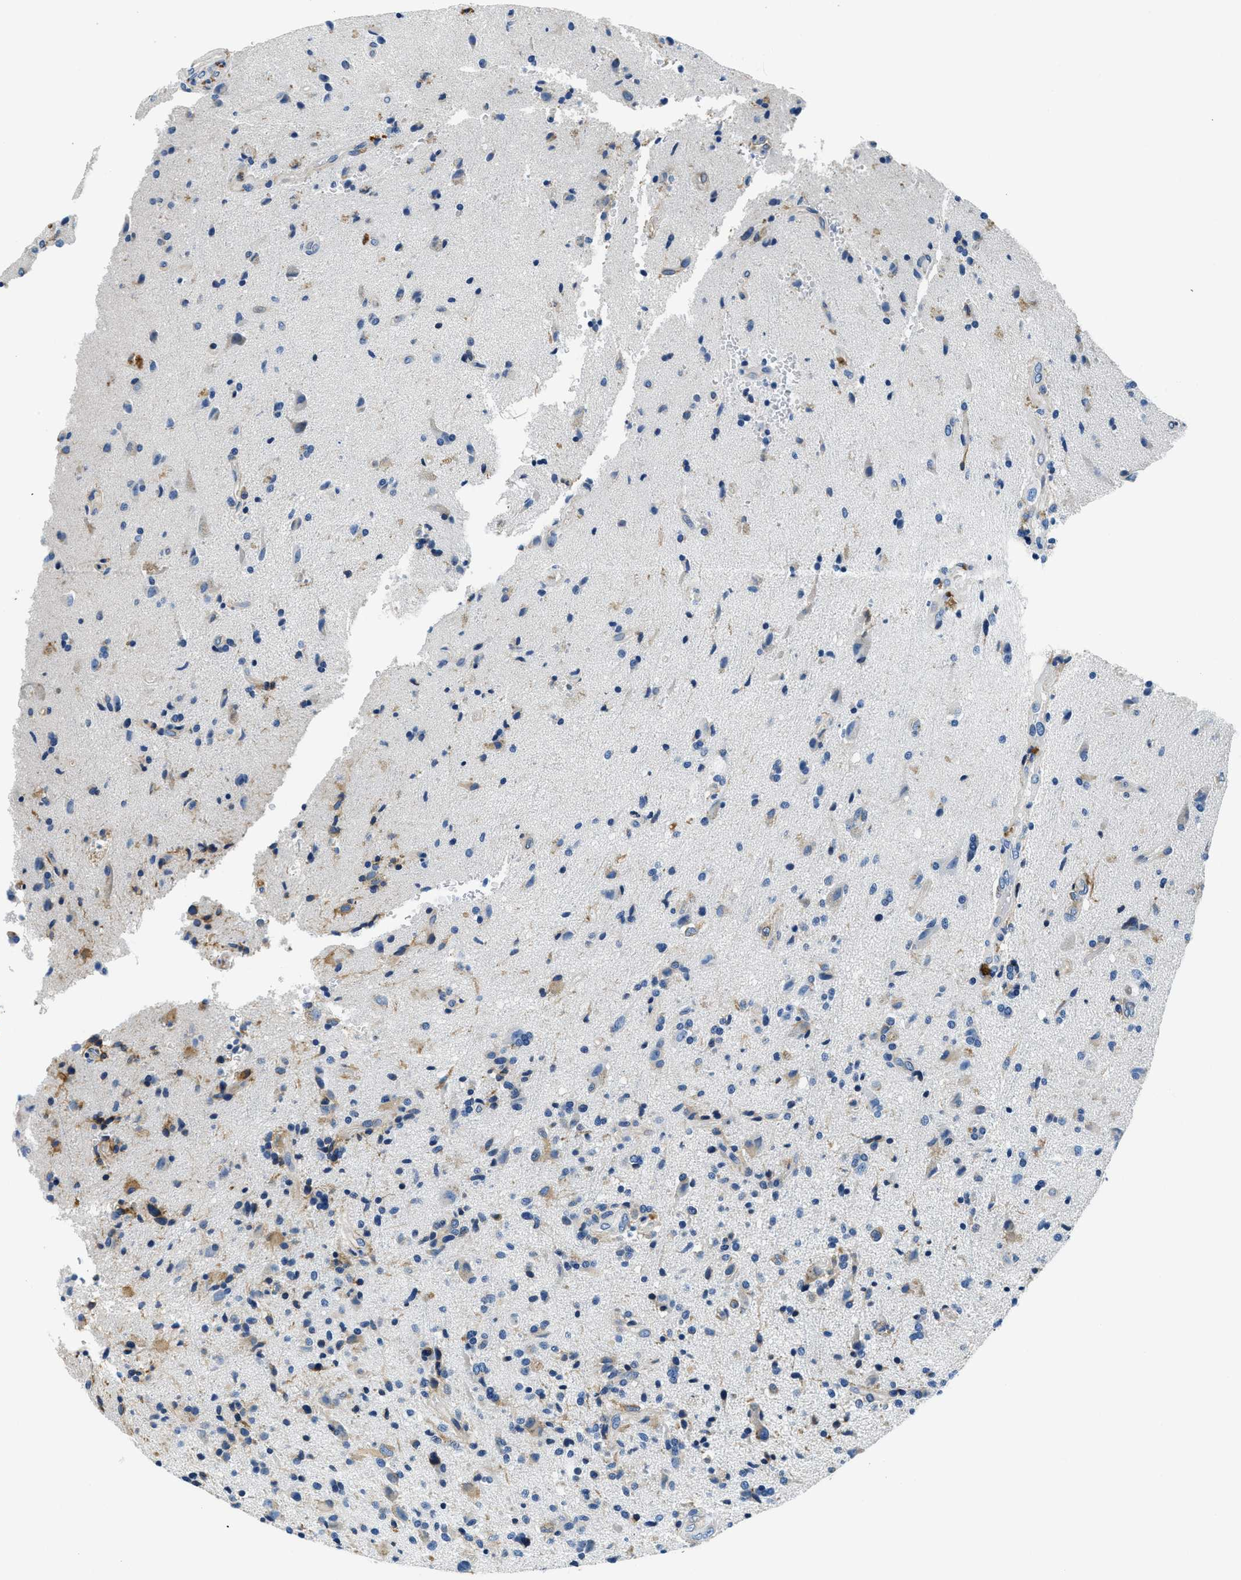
{"staining": {"intensity": "weak", "quantity": "25%-75%", "location": "cytoplasmic/membranous"}, "tissue": "glioma", "cell_type": "Tumor cells", "image_type": "cancer", "snomed": [{"axis": "morphology", "description": "Glioma, malignant, High grade"}, {"axis": "topography", "description": "Brain"}], "caption": "A high-resolution image shows immunohistochemistry staining of malignant high-grade glioma, which exhibits weak cytoplasmic/membranous positivity in approximately 25%-75% of tumor cells.", "gene": "UBAC2", "patient": {"sex": "male", "age": 72}}